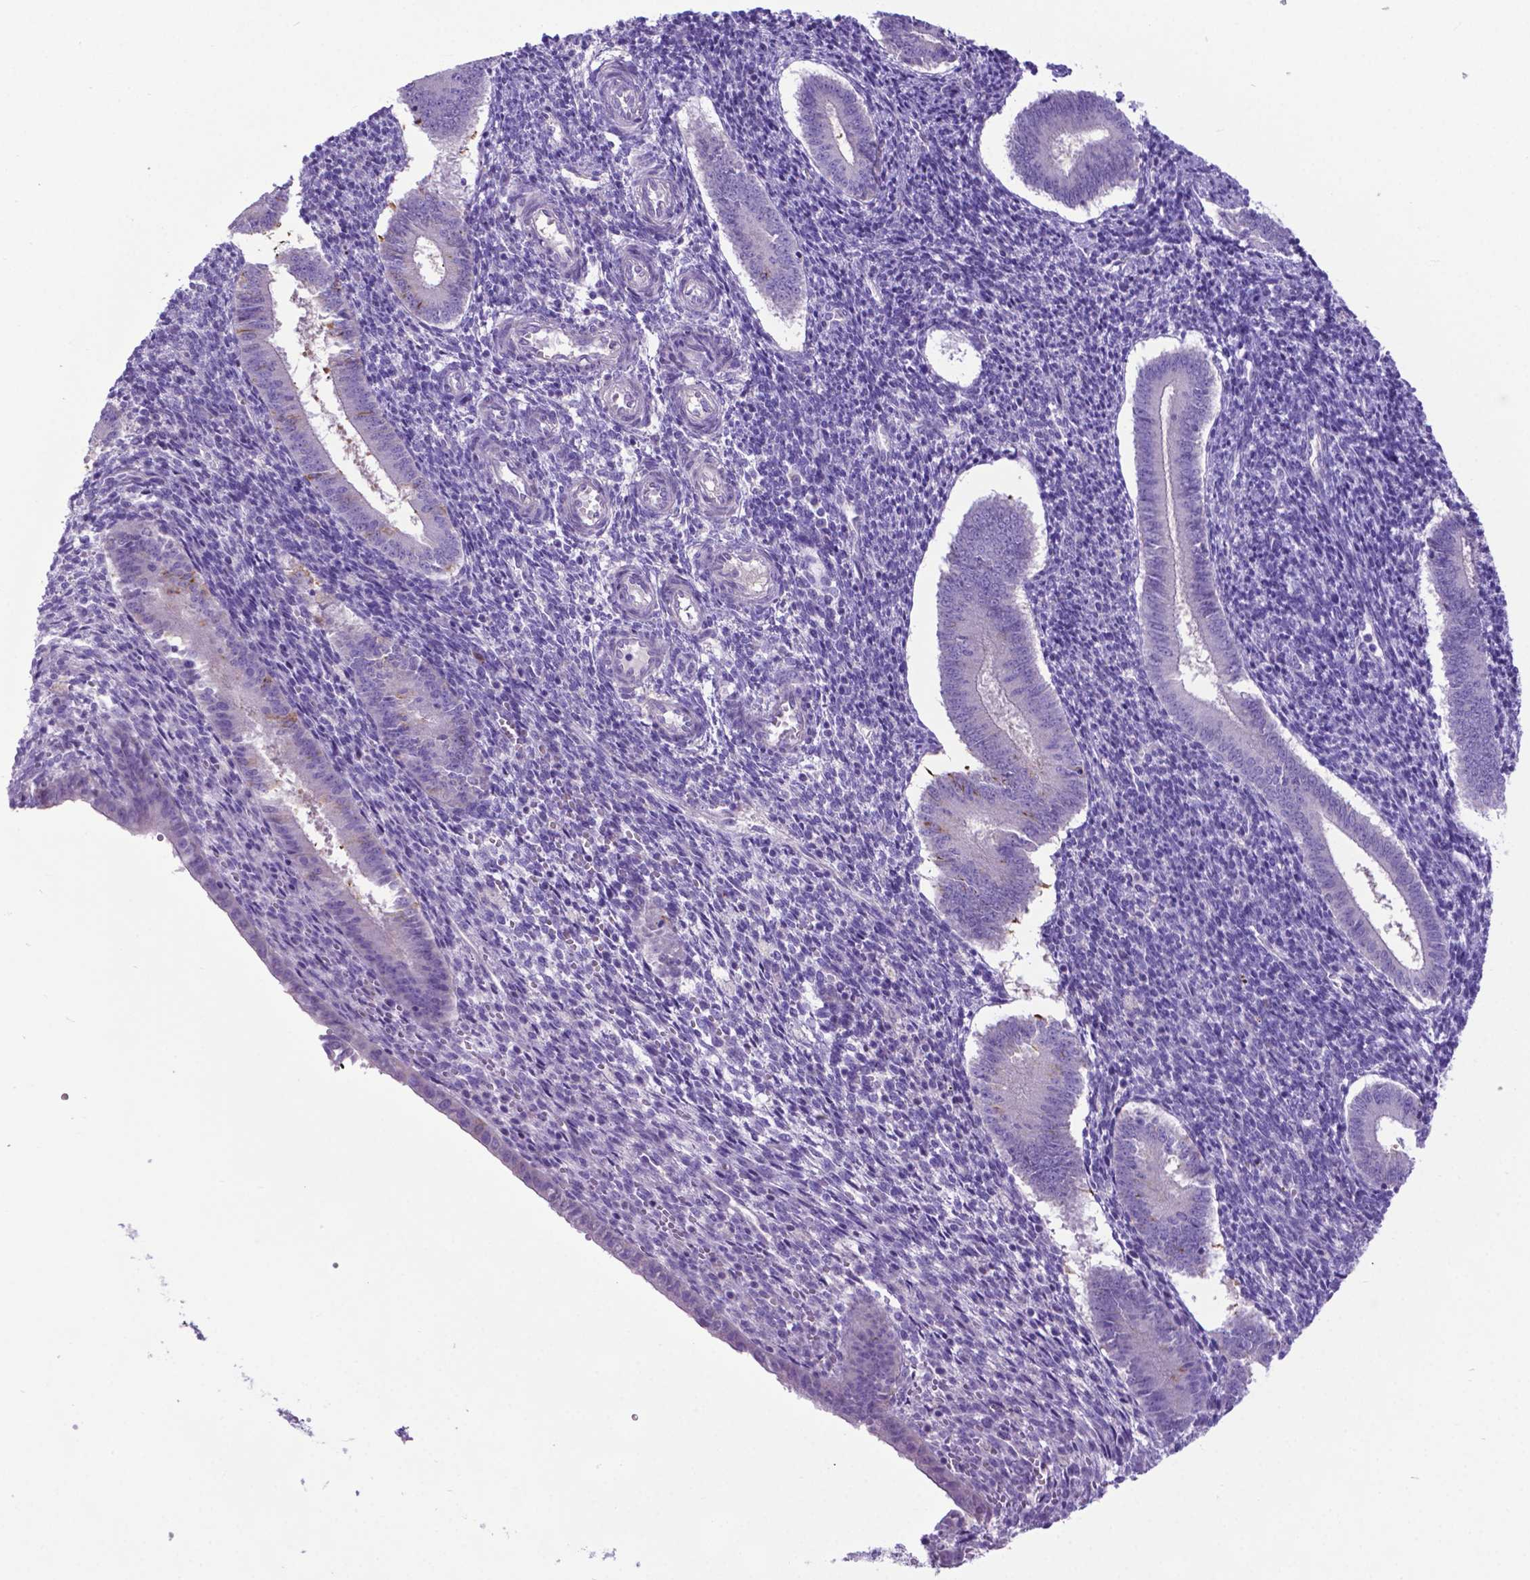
{"staining": {"intensity": "negative", "quantity": "none", "location": "none"}, "tissue": "endometrium", "cell_type": "Cells in endometrial stroma", "image_type": "normal", "snomed": [{"axis": "morphology", "description": "Normal tissue, NOS"}, {"axis": "topography", "description": "Endometrium"}], "caption": "This is a image of IHC staining of unremarkable endometrium, which shows no positivity in cells in endometrial stroma.", "gene": "ADRA2B", "patient": {"sex": "female", "age": 25}}